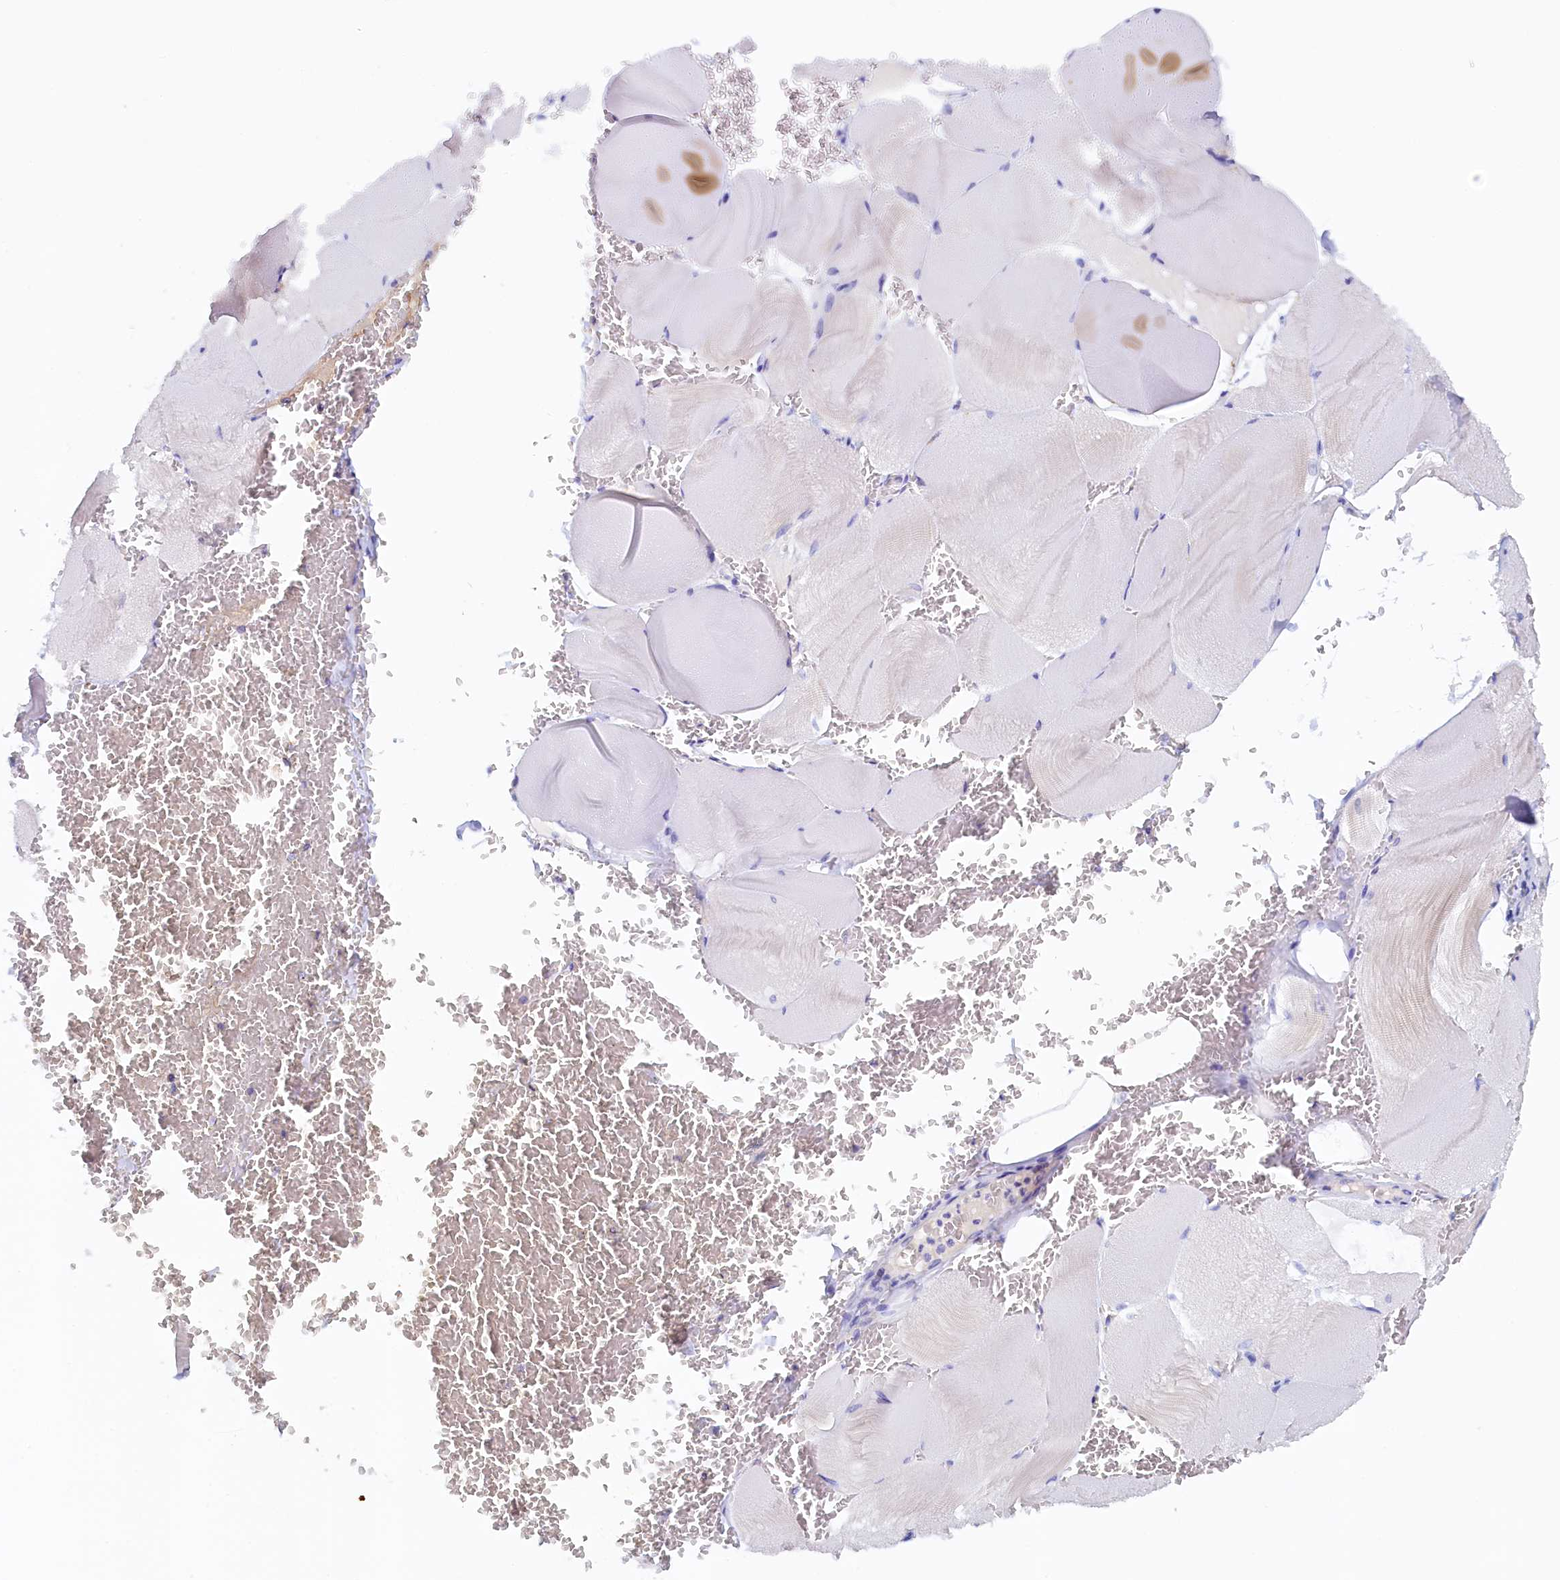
{"staining": {"intensity": "weak", "quantity": "<25%", "location": "cytoplasmic/membranous"}, "tissue": "skeletal muscle", "cell_type": "Myocytes", "image_type": "normal", "snomed": [{"axis": "morphology", "description": "Normal tissue, NOS"}, {"axis": "morphology", "description": "Basal cell carcinoma"}, {"axis": "topography", "description": "Skeletal muscle"}], "caption": "IHC micrograph of benign human skeletal muscle stained for a protein (brown), which displays no expression in myocytes.", "gene": "DTD1", "patient": {"sex": "female", "age": 64}}